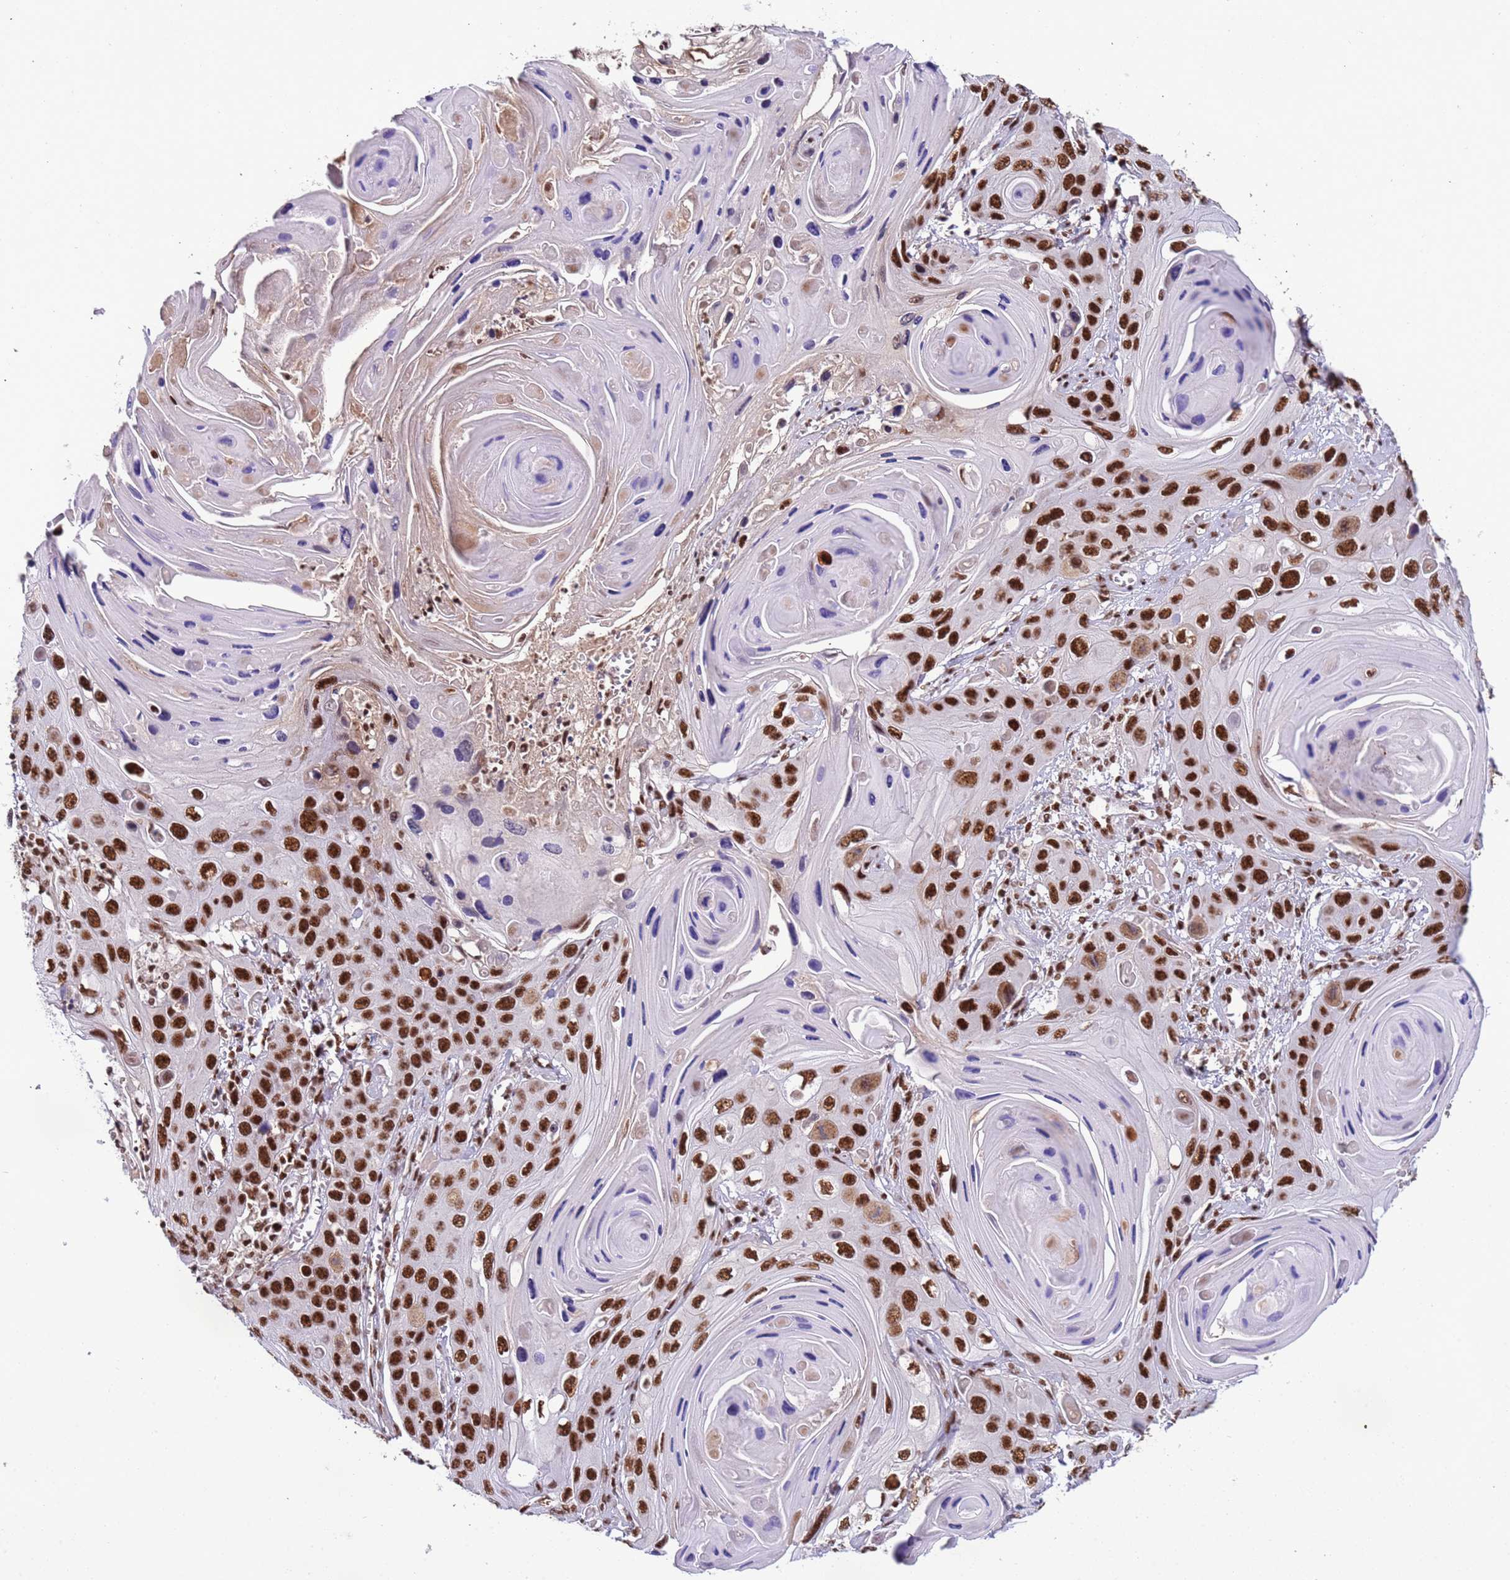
{"staining": {"intensity": "strong", "quantity": ">75%", "location": "nuclear"}, "tissue": "skin cancer", "cell_type": "Tumor cells", "image_type": "cancer", "snomed": [{"axis": "morphology", "description": "Squamous cell carcinoma, NOS"}, {"axis": "topography", "description": "Skin"}], "caption": "The image exhibits a brown stain indicating the presence of a protein in the nuclear of tumor cells in skin cancer.", "gene": "SRRT", "patient": {"sex": "male", "age": 55}}